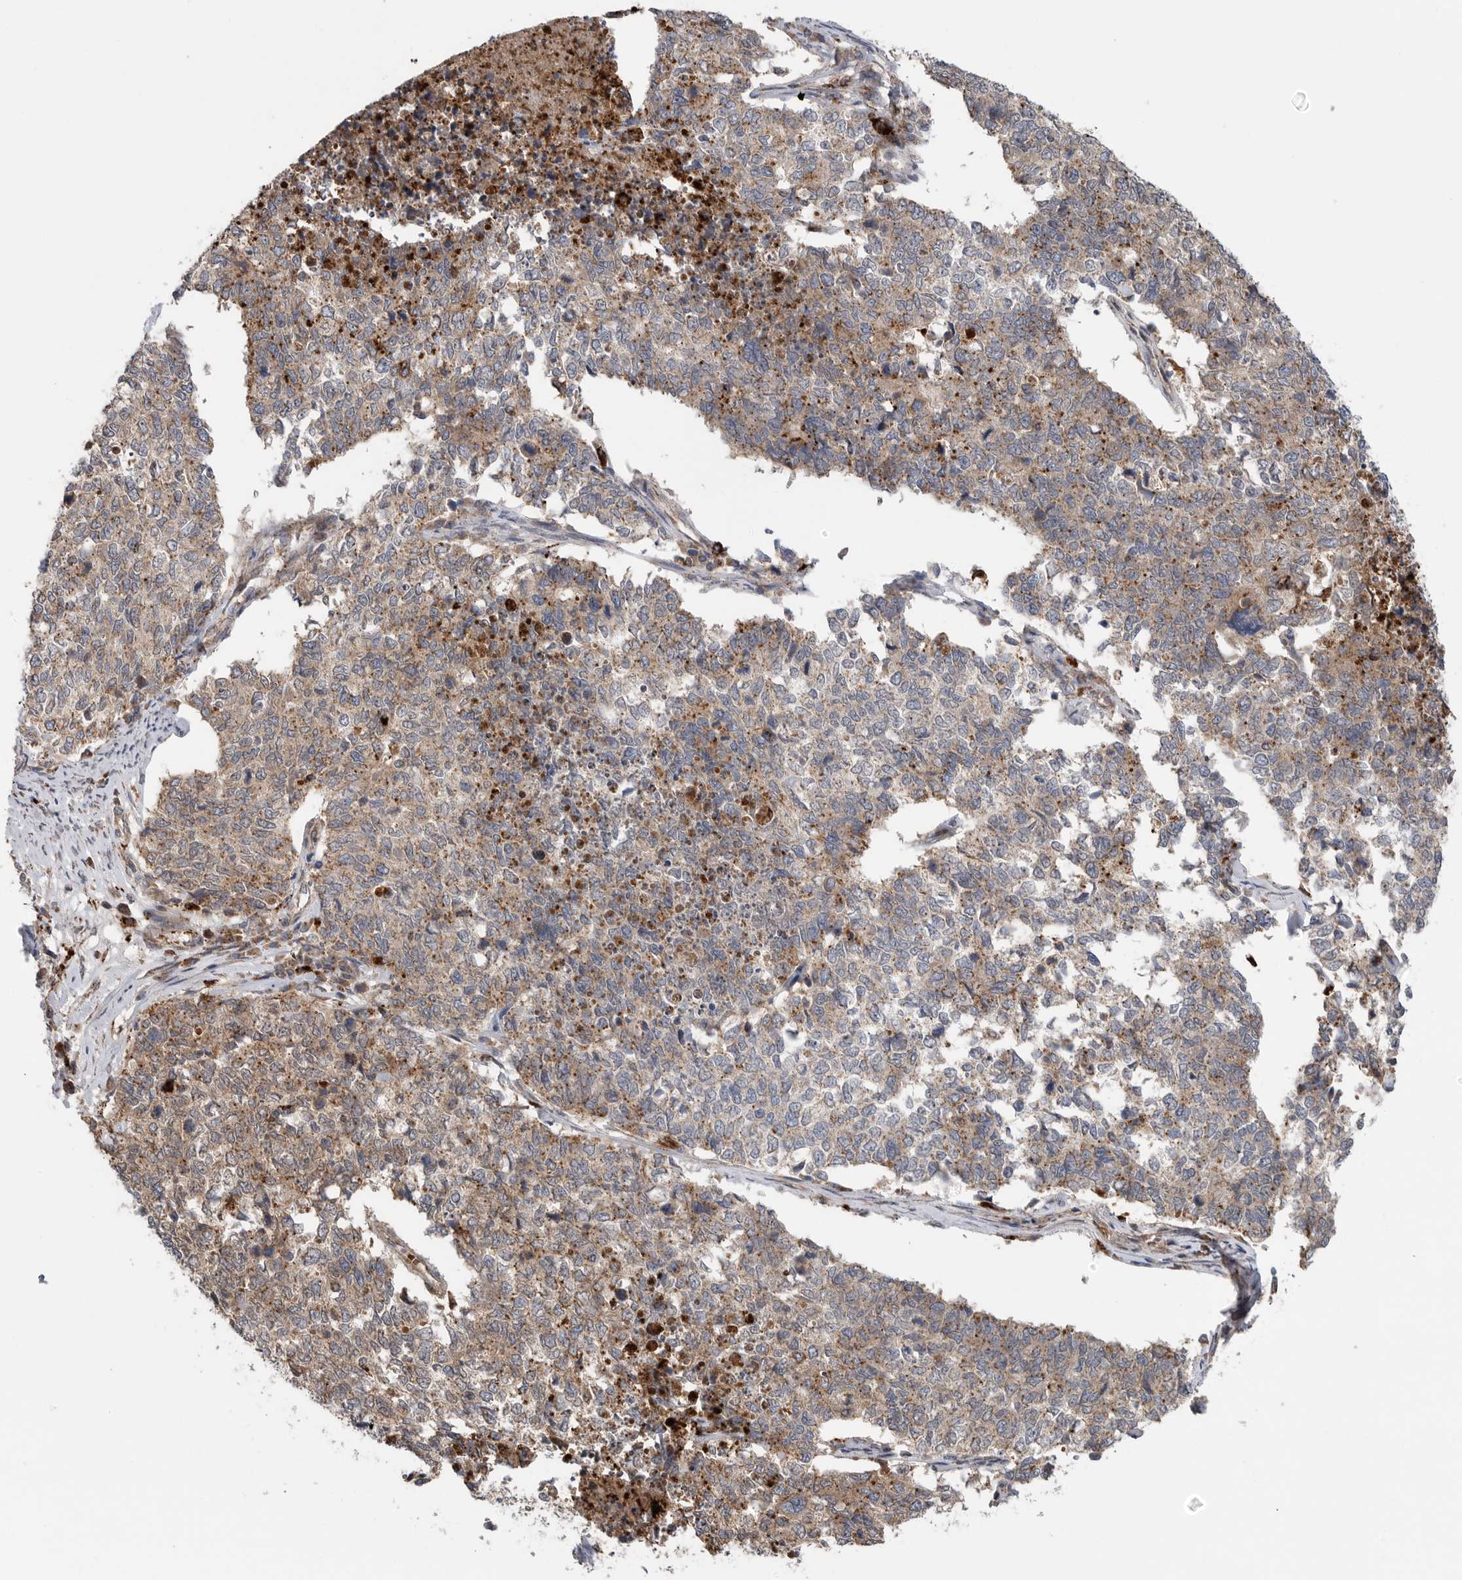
{"staining": {"intensity": "moderate", "quantity": ">75%", "location": "cytoplasmic/membranous"}, "tissue": "cervical cancer", "cell_type": "Tumor cells", "image_type": "cancer", "snomed": [{"axis": "morphology", "description": "Squamous cell carcinoma, NOS"}, {"axis": "topography", "description": "Cervix"}], "caption": "A photomicrograph showing moderate cytoplasmic/membranous staining in approximately >75% of tumor cells in squamous cell carcinoma (cervical), as visualized by brown immunohistochemical staining.", "gene": "GALNS", "patient": {"sex": "female", "age": 63}}